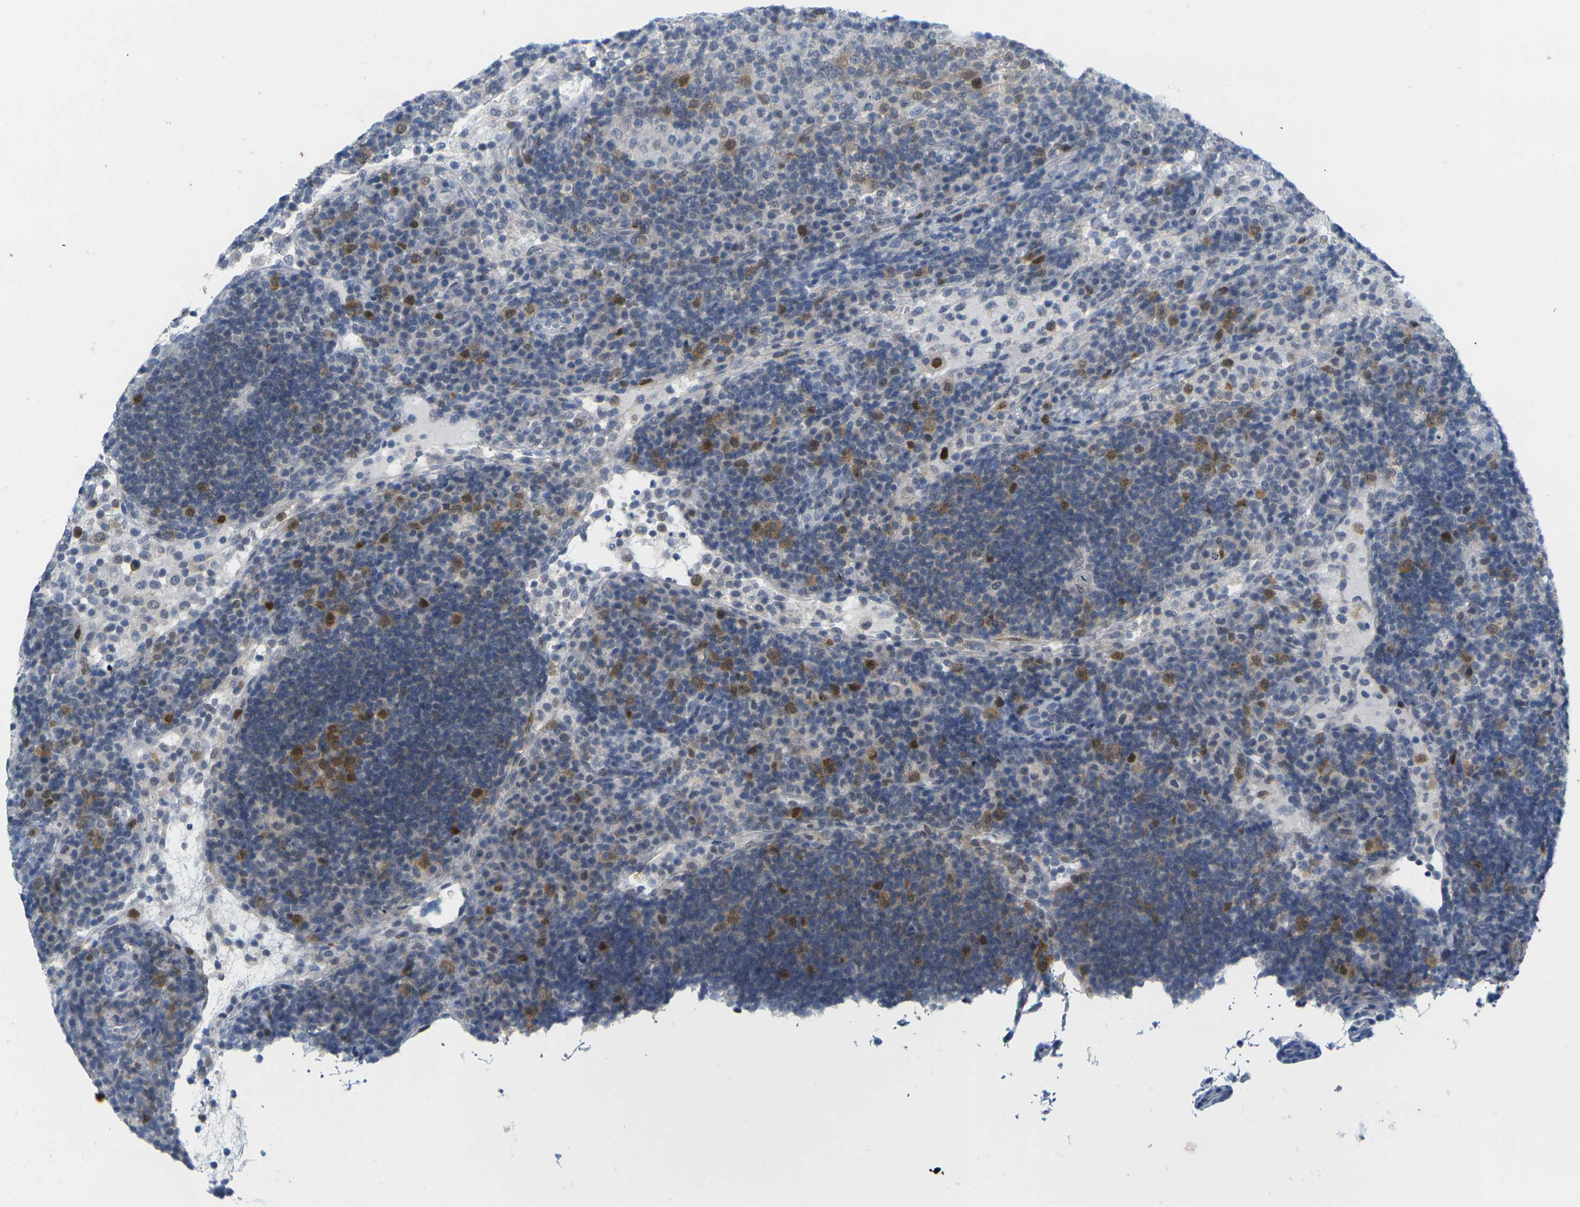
{"staining": {"intensity": "moderate", "quantity": "25%-75%", "location": "cytoplasmic/membranous,nuclear"}, "tissue": "lymph node", "cell_type": "Germinal center cells", "image_type": "normal", "snomed": [{"axis": "morphology", "description": "Normal tissue, NOS"}, {"axis": "topography", "description": "Lymph node"}], "caption": "High-magnification brightfield microscopy of benign lymph node stained with DAB (brown) and counterstained with hematoxylin (blue). germinal center cells exhibit moderate cytoplasmic/membranous,nuclear staining is seen in approximately25%-75% of cells.", "gene": "CDK2", "patient": {"sex": "female", "age": 53}}